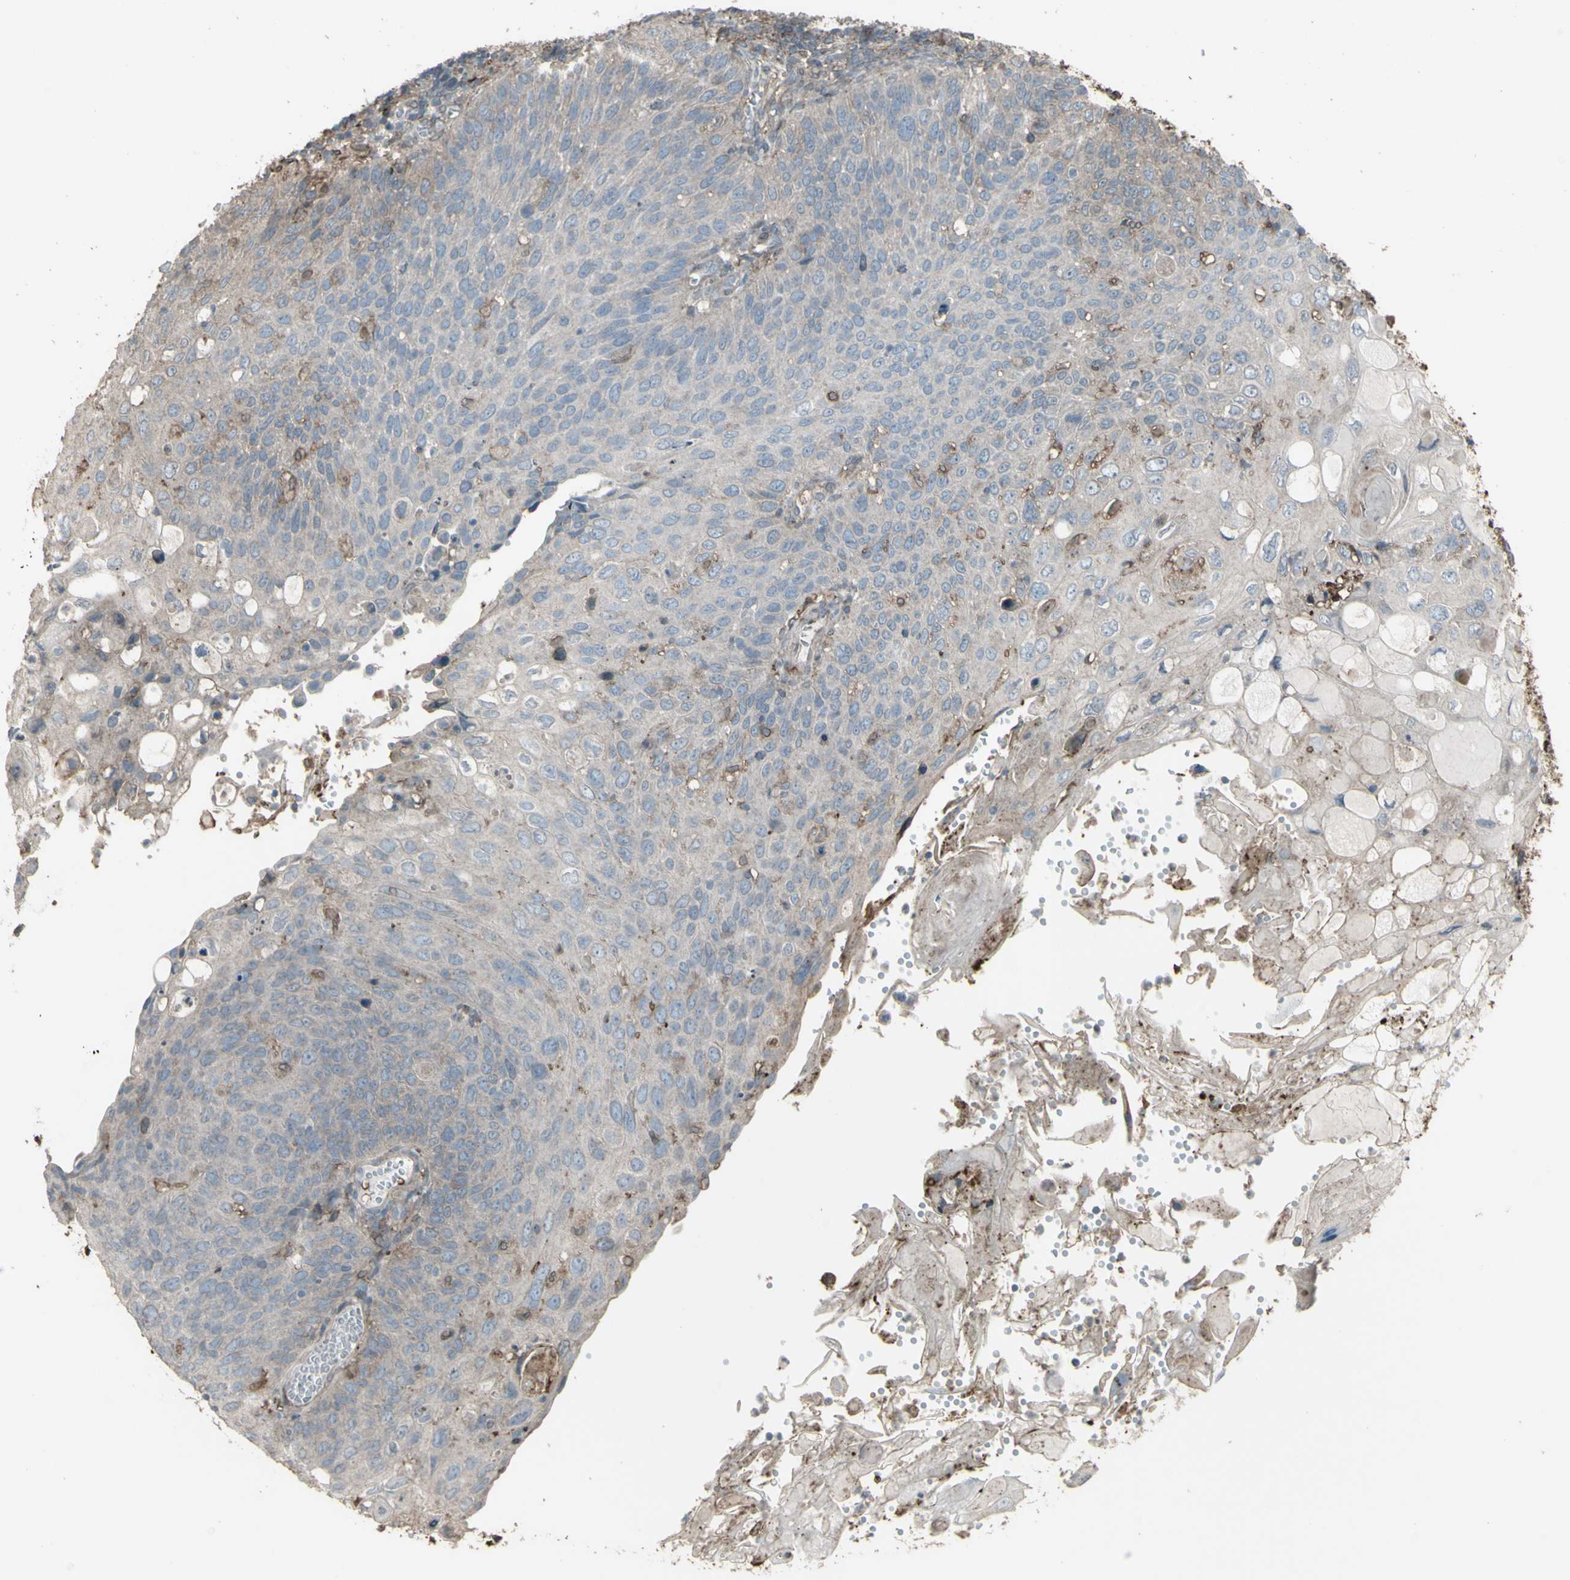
{"staining": {"intensity": "weak", "quantity": "<25%", "location": "cytoplasmic/membranous"}, "tissue": "cervical cancer", "cell_type": "Tumor cells", "image_type": "cancer", "snomed": [{"axis": "morphology", "description": "Squamous cell carcinoma, NOS"}, {"axis": "topography", "description": "Cervix"}], "caption": "There is no significant positivity in tumor cells of cervical cancer.", "gene": "SMO", "patient": {"sex": "female", "age": 70}}